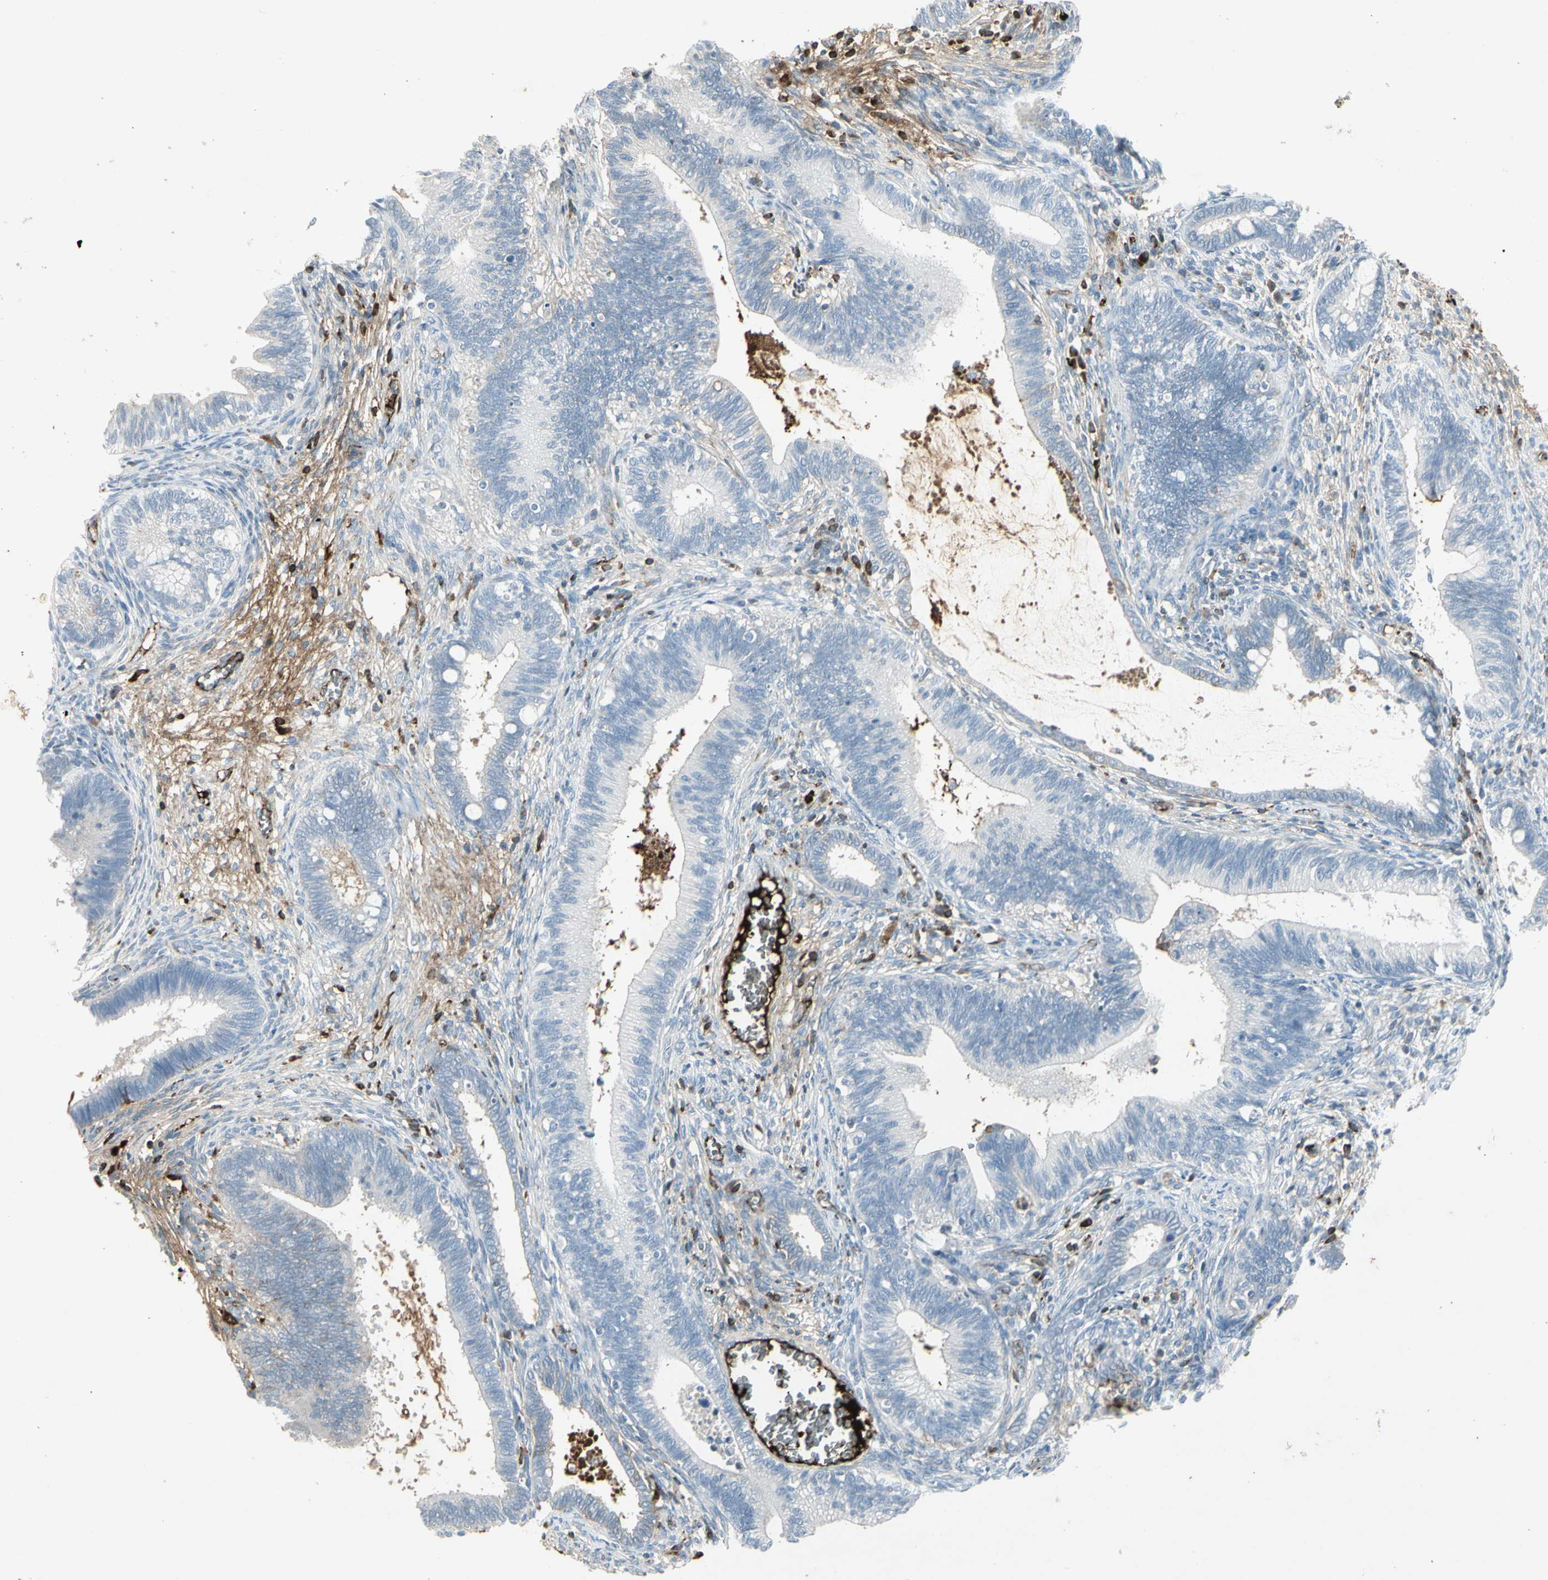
{"staining": {"intensity": "moderate", "quantity": "<25%", "location": "cytoplasmic/membranous"}, "tissue": "cervical cancer", "cell_type": "Tumor cells", "image_type": "cancer", "snomed": [{"axis": "morphology", "description": "Adenocarcinoma, NOS"}, {"axis": "topography", "description": "Cervix"}], "caption": "Human cervical adenocarcinoma stained with a brown dye displays moderate cytoplasmic/membranous positive positivity in approximately <25% of tumor cells.", "gene": "IGHM", "patient": {"sex": "female", "age": 44}}